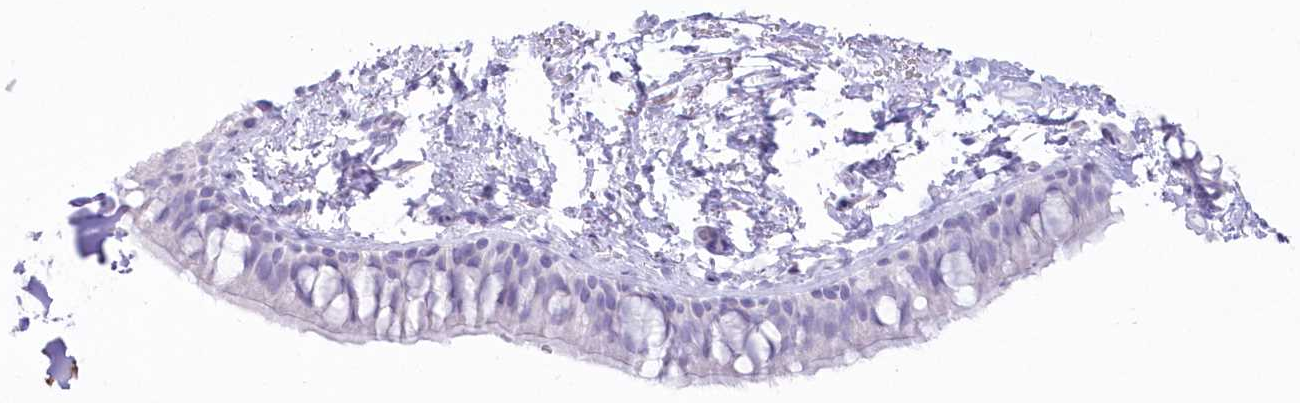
{"staining": {"intensity": "negative", "quantity": "none", "location": "none"}, "tissue": "bronchus", "cell_type": "Respiratory epithelial cells", "image_type": "normal", "snomed": [{"axis": "morphology", "description": "Normal tissue, NOS"}, {"axis": "topography", "description": "Cartilage tissue"}, {"axis": "topography", "description": "Bronchus"}], "caption": "High power microscopy photomicrograph of an IHC micrograph of normal bronchus, revealing no significant staining in respiratory epithelial cells. The staining is performed using DAB brown chromogen with nuclei counter-stained in using hematoxylin.", "gene": "ZNF843", "patient": {"sex": "female", "age": 73}}